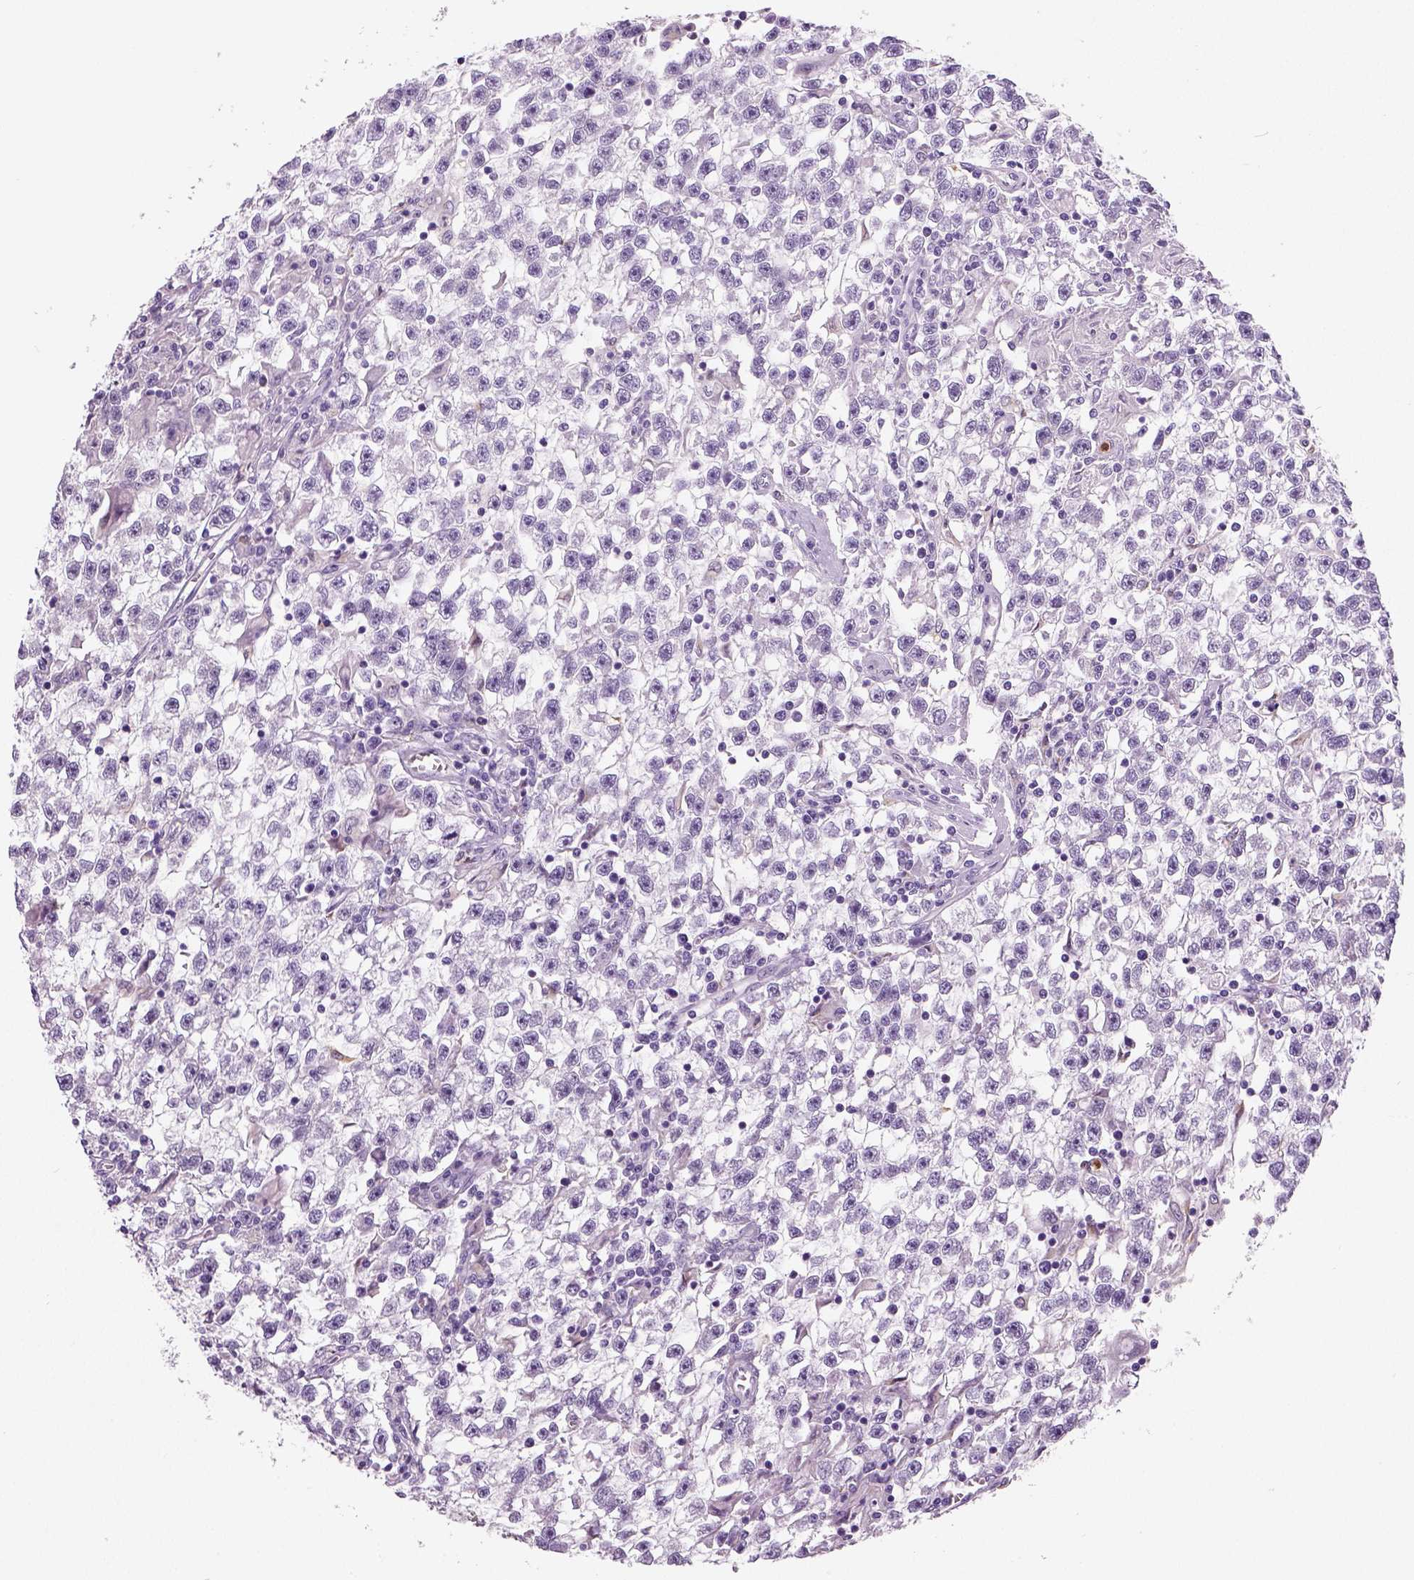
{"staining": {"intensity": "negative", "quantity": "none", "location": "none"}, "tissue": "testis cancer", "cell_type": "Tumor cells", "image_type": "cancer", "snomed": [{"axis": "morphology", "description": "Seminoma, NOS"}, {"axis": "topography", "description": "Testis"}], "caption": "An immunohistochemistry (IHC) histopathology image of seminoma (testis) is shown. There is no staining in tumor cells of seminoma (testis).", "gene": "NECAB2", "patient": {"sex": "male", "age": 31}}